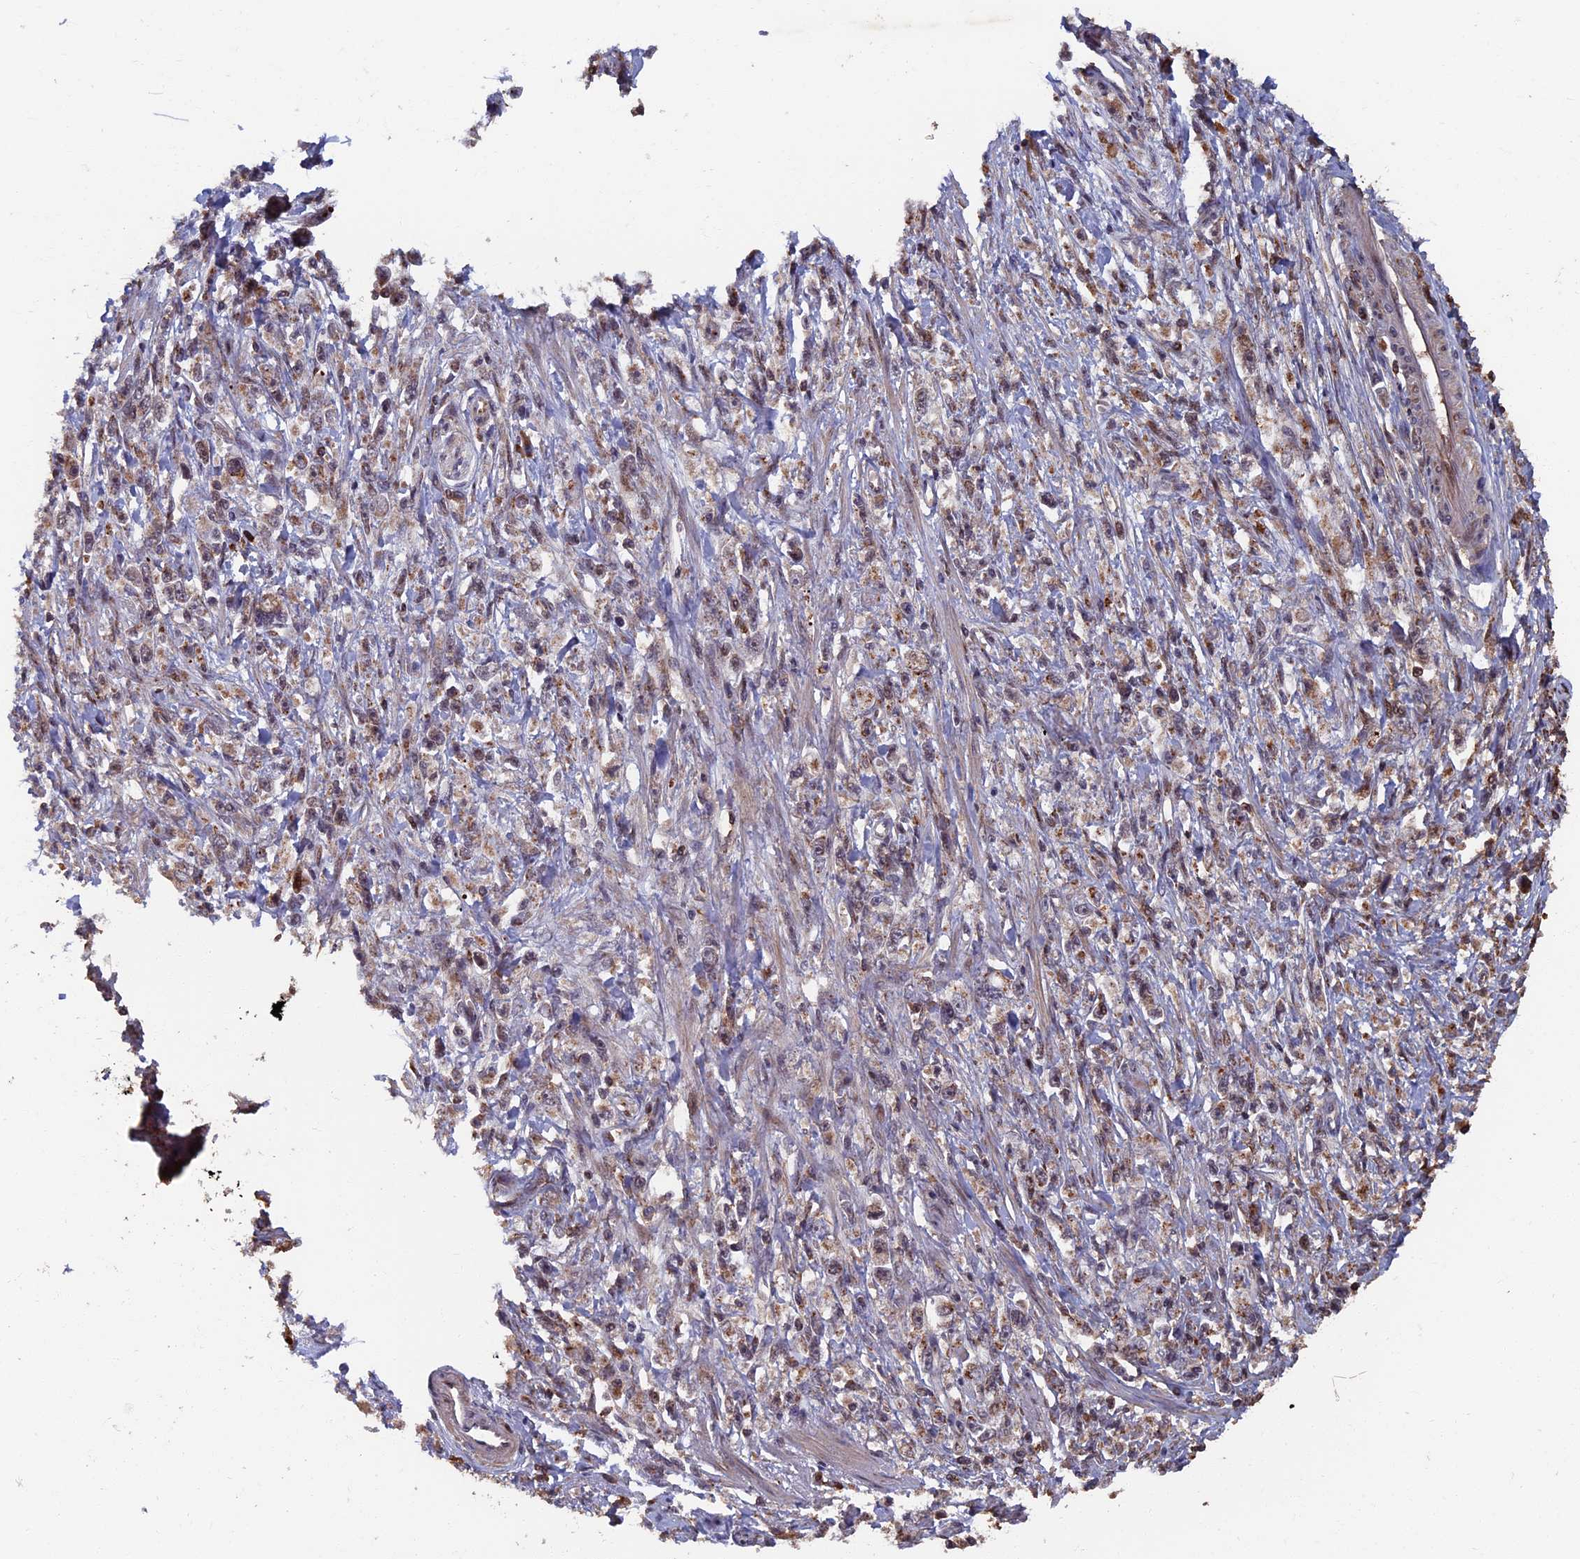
{"staining": {"intensity": "moderate", "quantity": "<25%", "location": "cytoplasmic/membranous"}, "tissue": "stomach cancer", "cell_type": "Tumor cells", "image_type": "cancer", "snomed": [{"axis": "morphology", "description": "Adenocarcinoma, NOS"}, {"axis": "topography", "description": "Stomach"}], "caption": "Immunohistochemical staining of human stomach cancer (adenocarcinoma) reveals moderate cytoplasmic/membranous protein expression in approximately <25% of tumor cells.", "gene": "RASGRF1", "patient": {"sex": "female", "age": 59}}